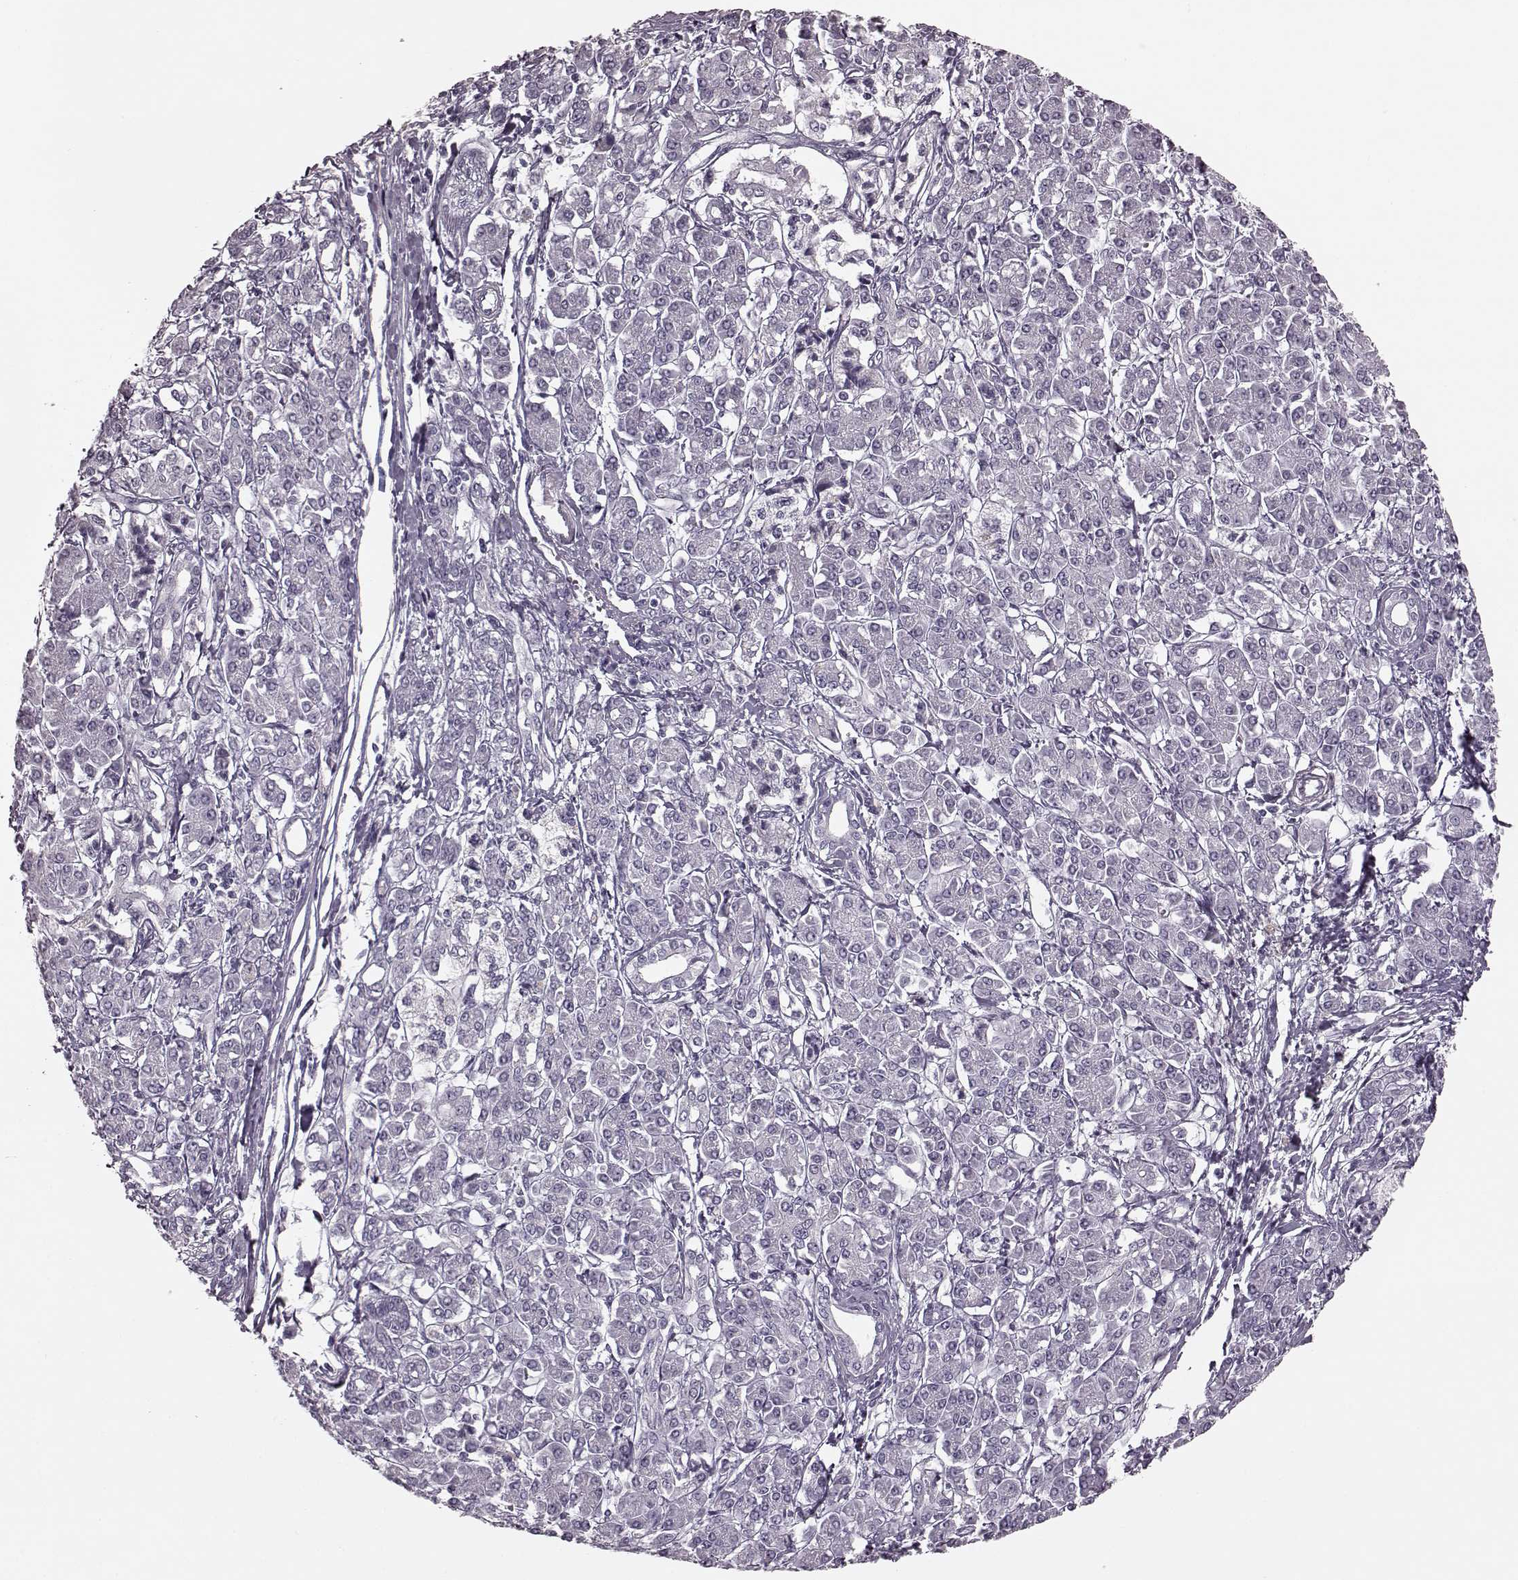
{"staining": {"intensity": "negative", "quantity": "none", "location": "none"}, "tissue": "pancreatic cancer", "cell_type": "Tumor cells", "image_type": "cancer", "snomed": [{"axis": "morphology", "description": "Adenocarcinoma, NOS"}, {"axis": "topography", "description": "Pancreas"}], "caption": "A histopathology image of human pancreatic adenocarcinoma is negative for staining in tumor cells. (Immunohistochemistry, brightfield microscopy, high magnification).", "gene": "TRPM1", "patient": {"sex": "female", "age": 68}}